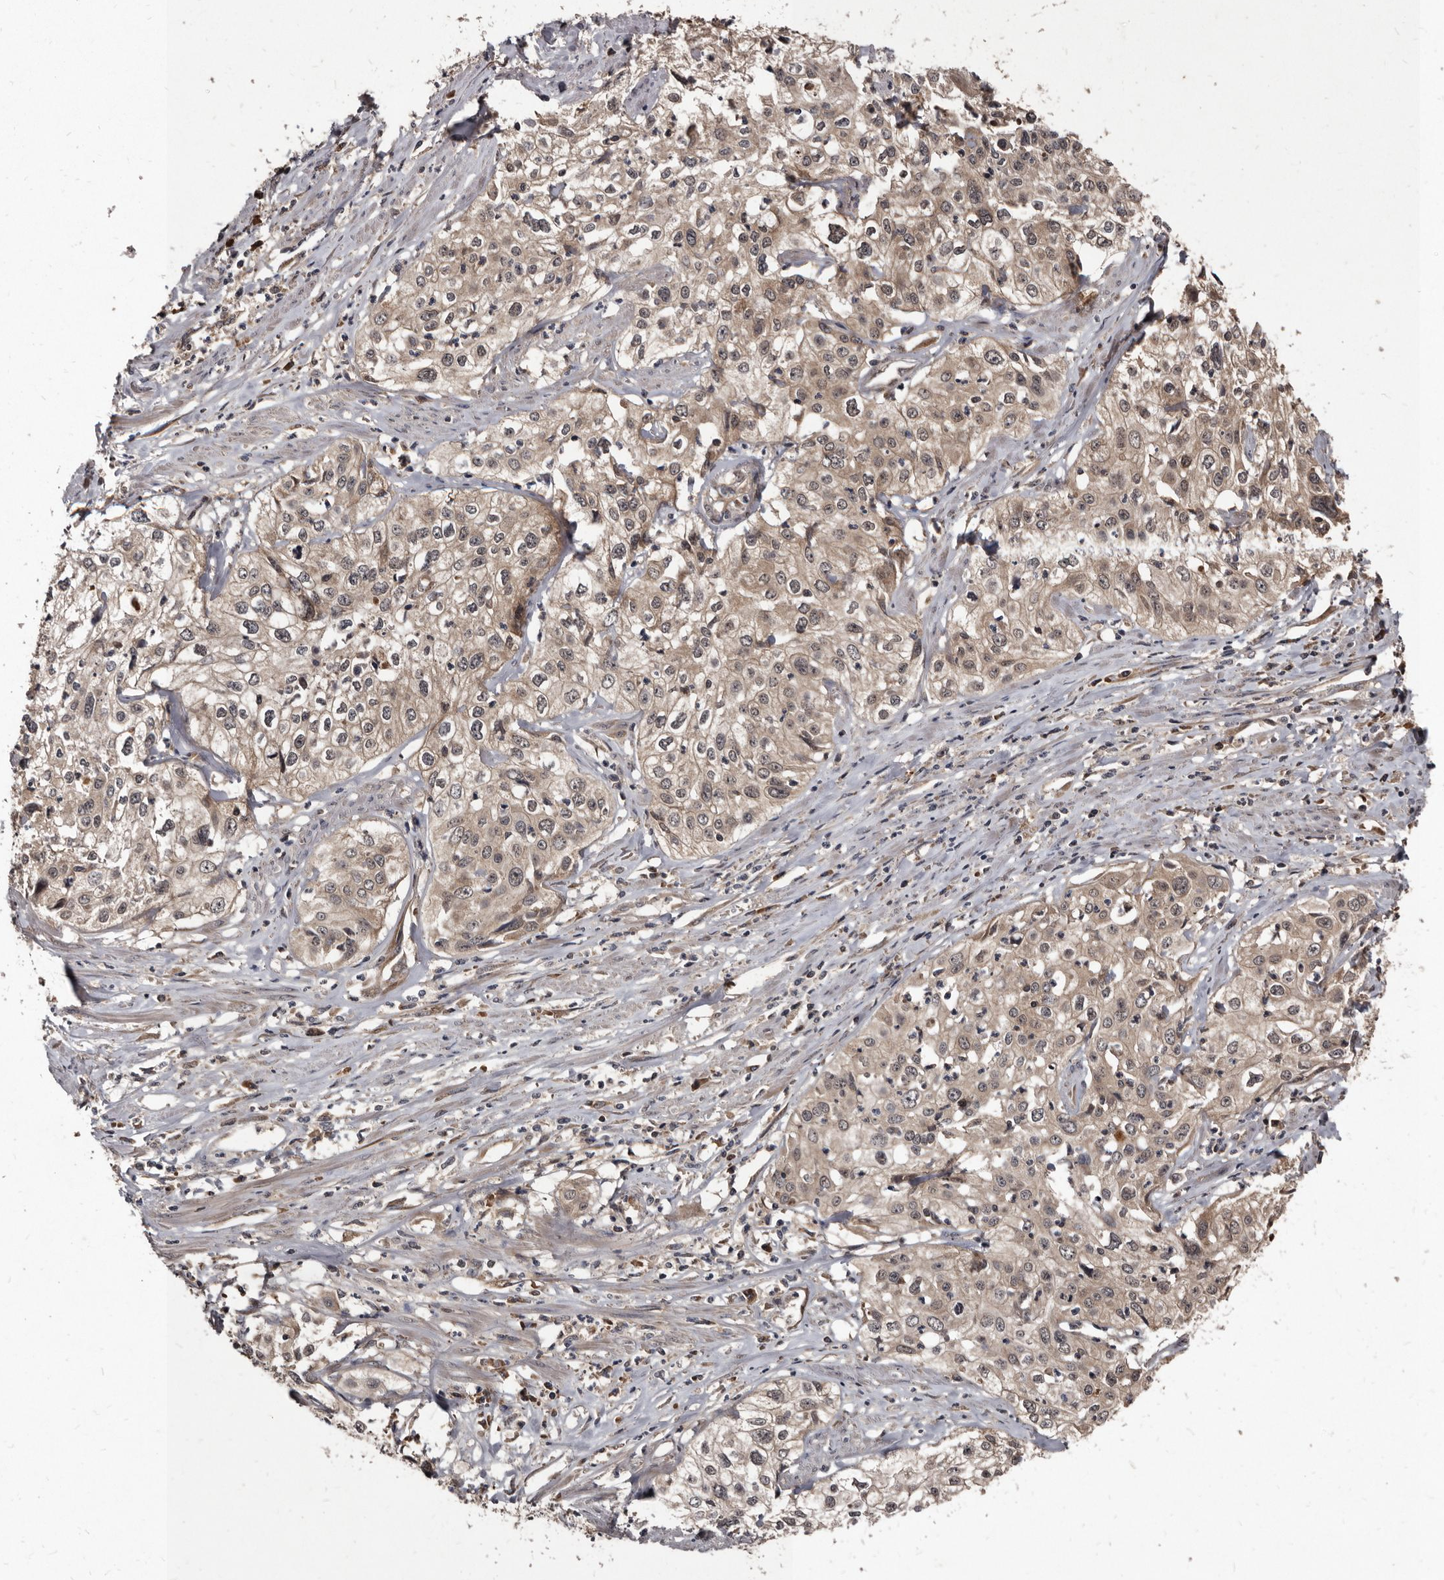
{"staining": {"intensity": "weak", "quantity": ">75%", "location": "cytoplasmic/membranous"}, "tissue": "cervical cancer", "cell_type": "Tumor cells", "image_type": "cancer", "snomed": [{"axis": "morphology", "description": "Squamous cell carcinoma, NOS"}, {"axis": "topography", "description": "Cervix"}], "caption": "Immunohistochemical staining of human cervical cancer (squamous cell carcinoma) displays low levels of weak cytoplasmic/membranous positivity in about >75% of tumor cells.", "gene": "PMVK", "patient": {"sex": "female", "age": 31}}